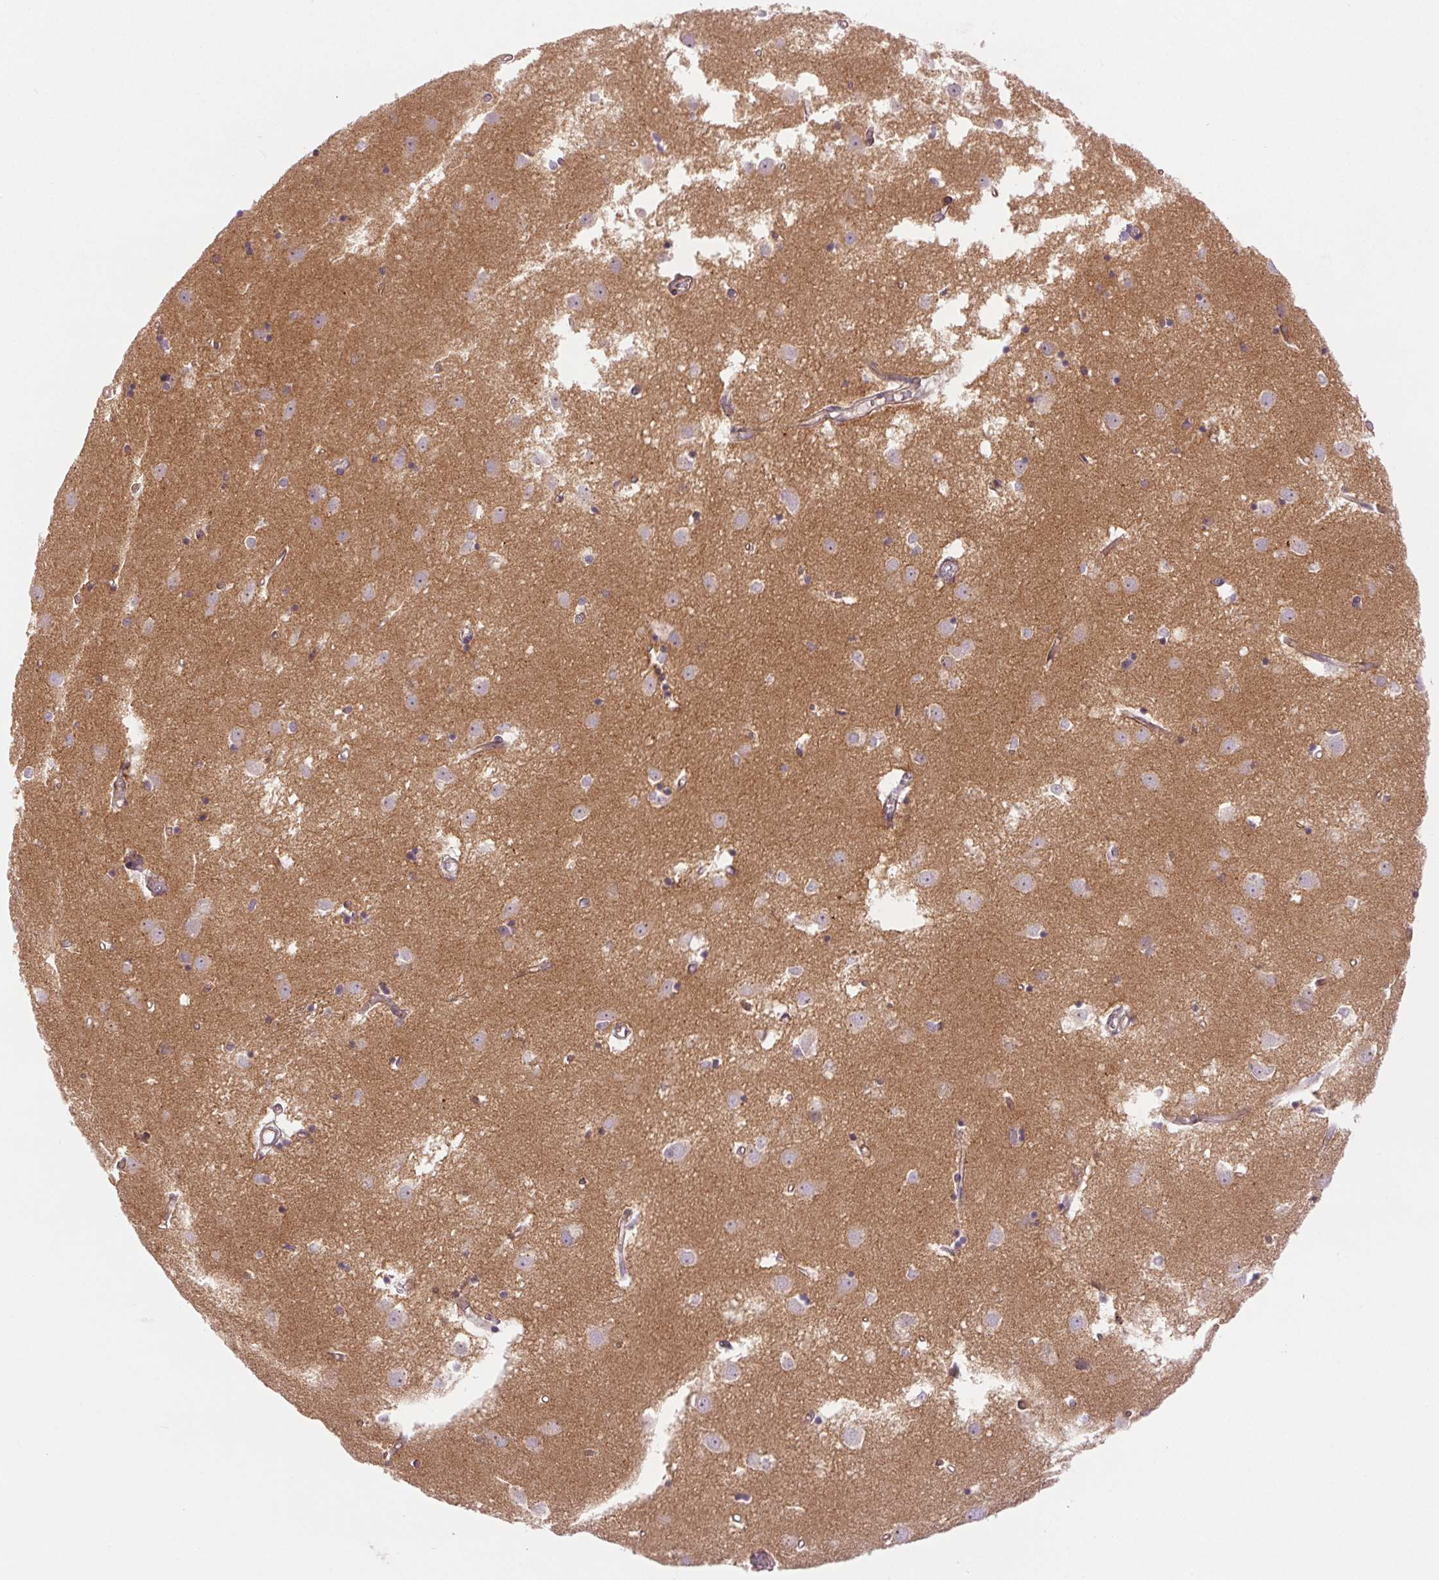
{"staining": {"intensity": "negative", "quantity": "none", "location": "none"}, "tissue": "caudate", "cell_type": "Glial cells", "image_type": "normal", "snomed": [{"axis": "morphology", "description": "Normal tissue, NOS"}, {"axis": "topography", "description": "Lateral ventricle wall"}], "caption": "Immunohistochemistry micrograph of normal caudate: human caudate stained with DAB shows no significant protein positivity in glial cells.", "gene": "METTL17", "patient": {"sex": "male", "age": 54}}